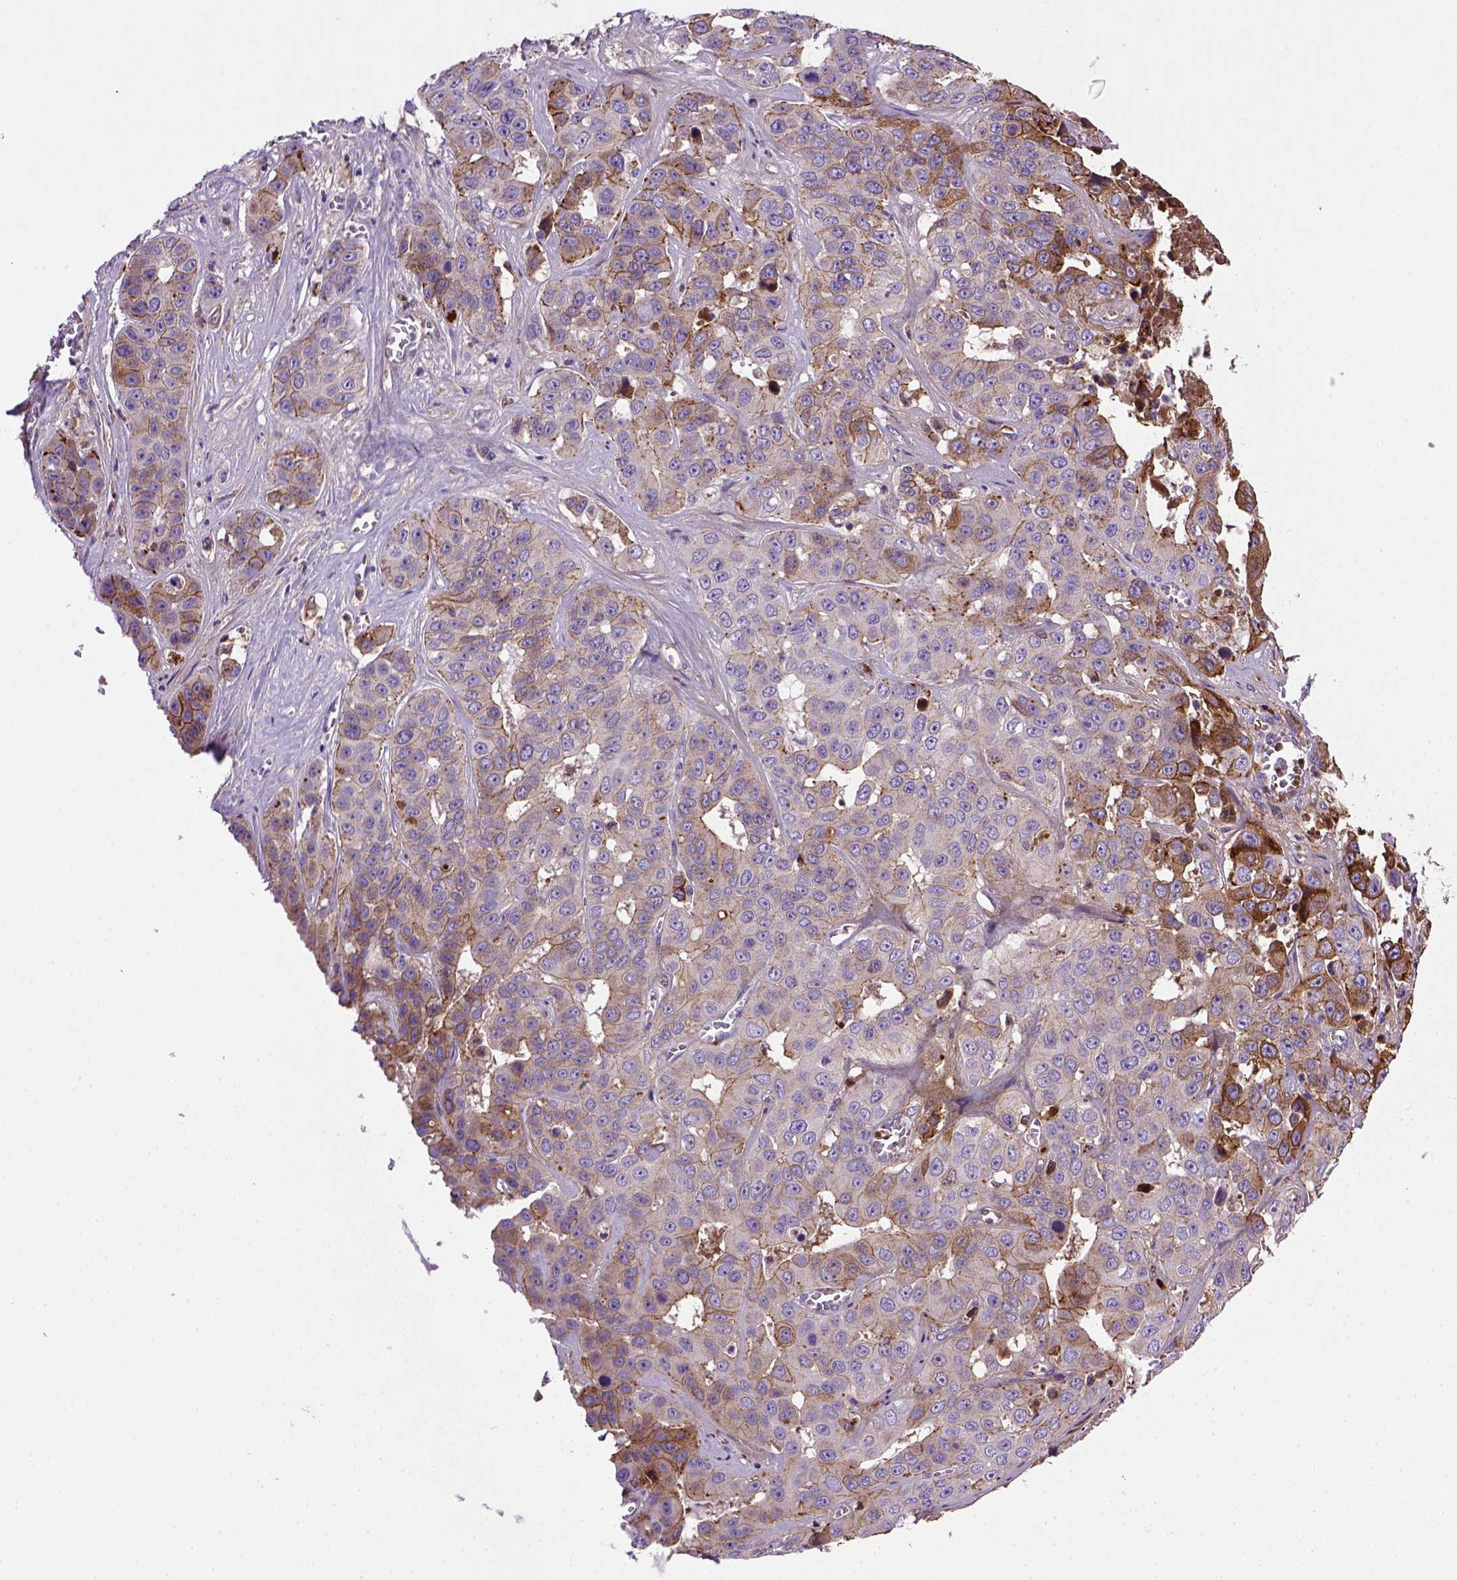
{"staining": {"intensity": "moderate", "quantity": ">75%", "location": "cytoplasmic/membranous"}, "tissue": "liver cancer", "cell_type": "Tumor cells", "image_type": "cancer", "snomed": [{"axis": "morphology", "description": "Cholangiocarcinoma"}, {"axis": "topography", "description": "Liver"}], "caption": "This is an image of IHC staining of liver cholangiocarcinoma, which shows moderate staining in the cytoplasmic/membranous of tumor cells.", "gene": "CDH1", "patient": {"sex": "female", "age": 52}}